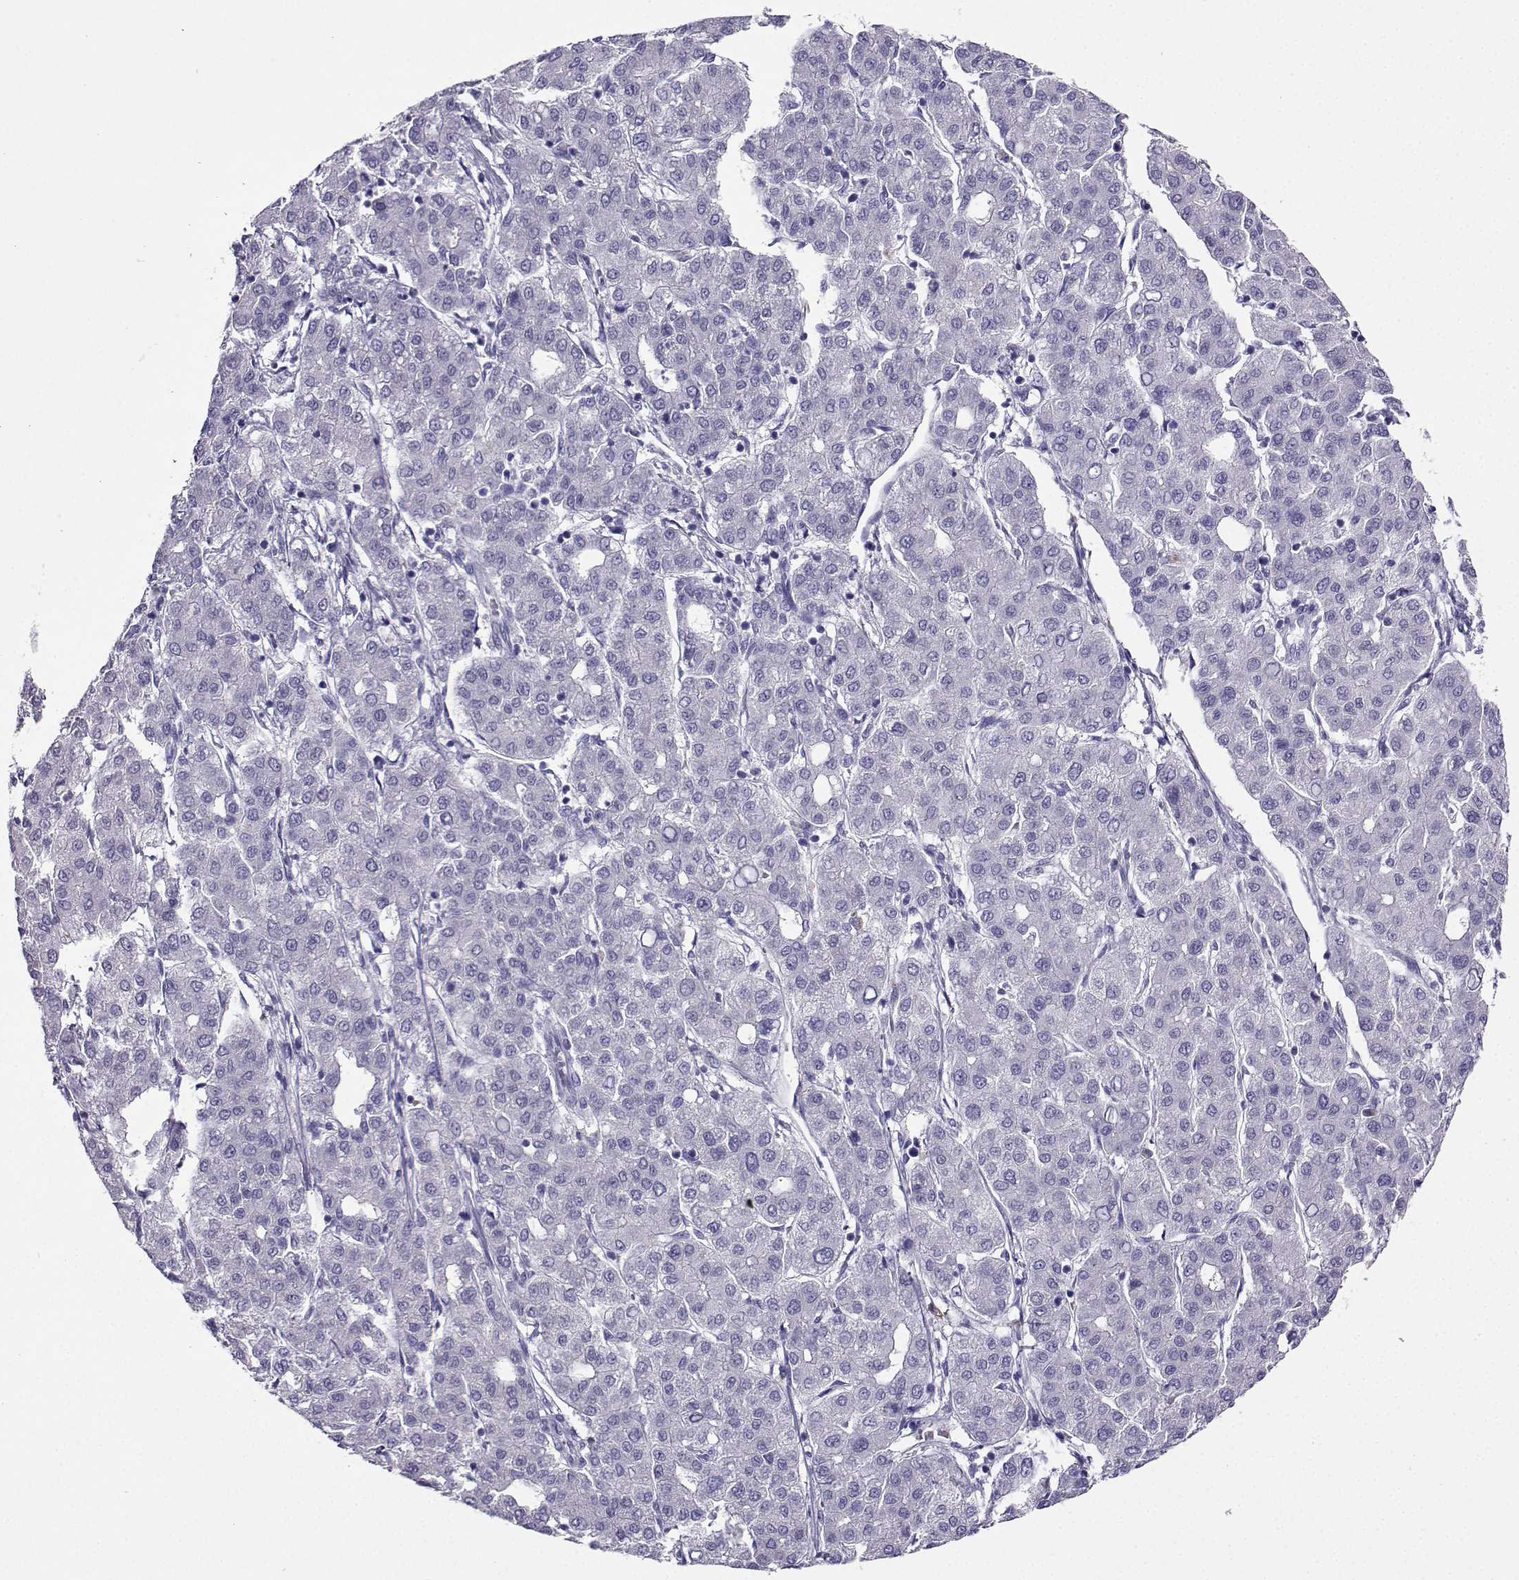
{"staining": {"intensity": "negative", "quantity": "none", "location": "none"}, "tissue": "liver cancer", "cell_type": "Tumor cells", "image_type": "cancer", "snomed": [{"axis": "morphology", "description": "Carcinoma, Hepatocellular, NOS"}, {"axis": "topography", "description": "Liver"}], "caption": "Immunohistochemistry of liver cancer (hepatocellular carcinoma) shows no staining in tumor cells.", "gene": "LINGO1", "patient": {"sex": "male", "age": 65}}